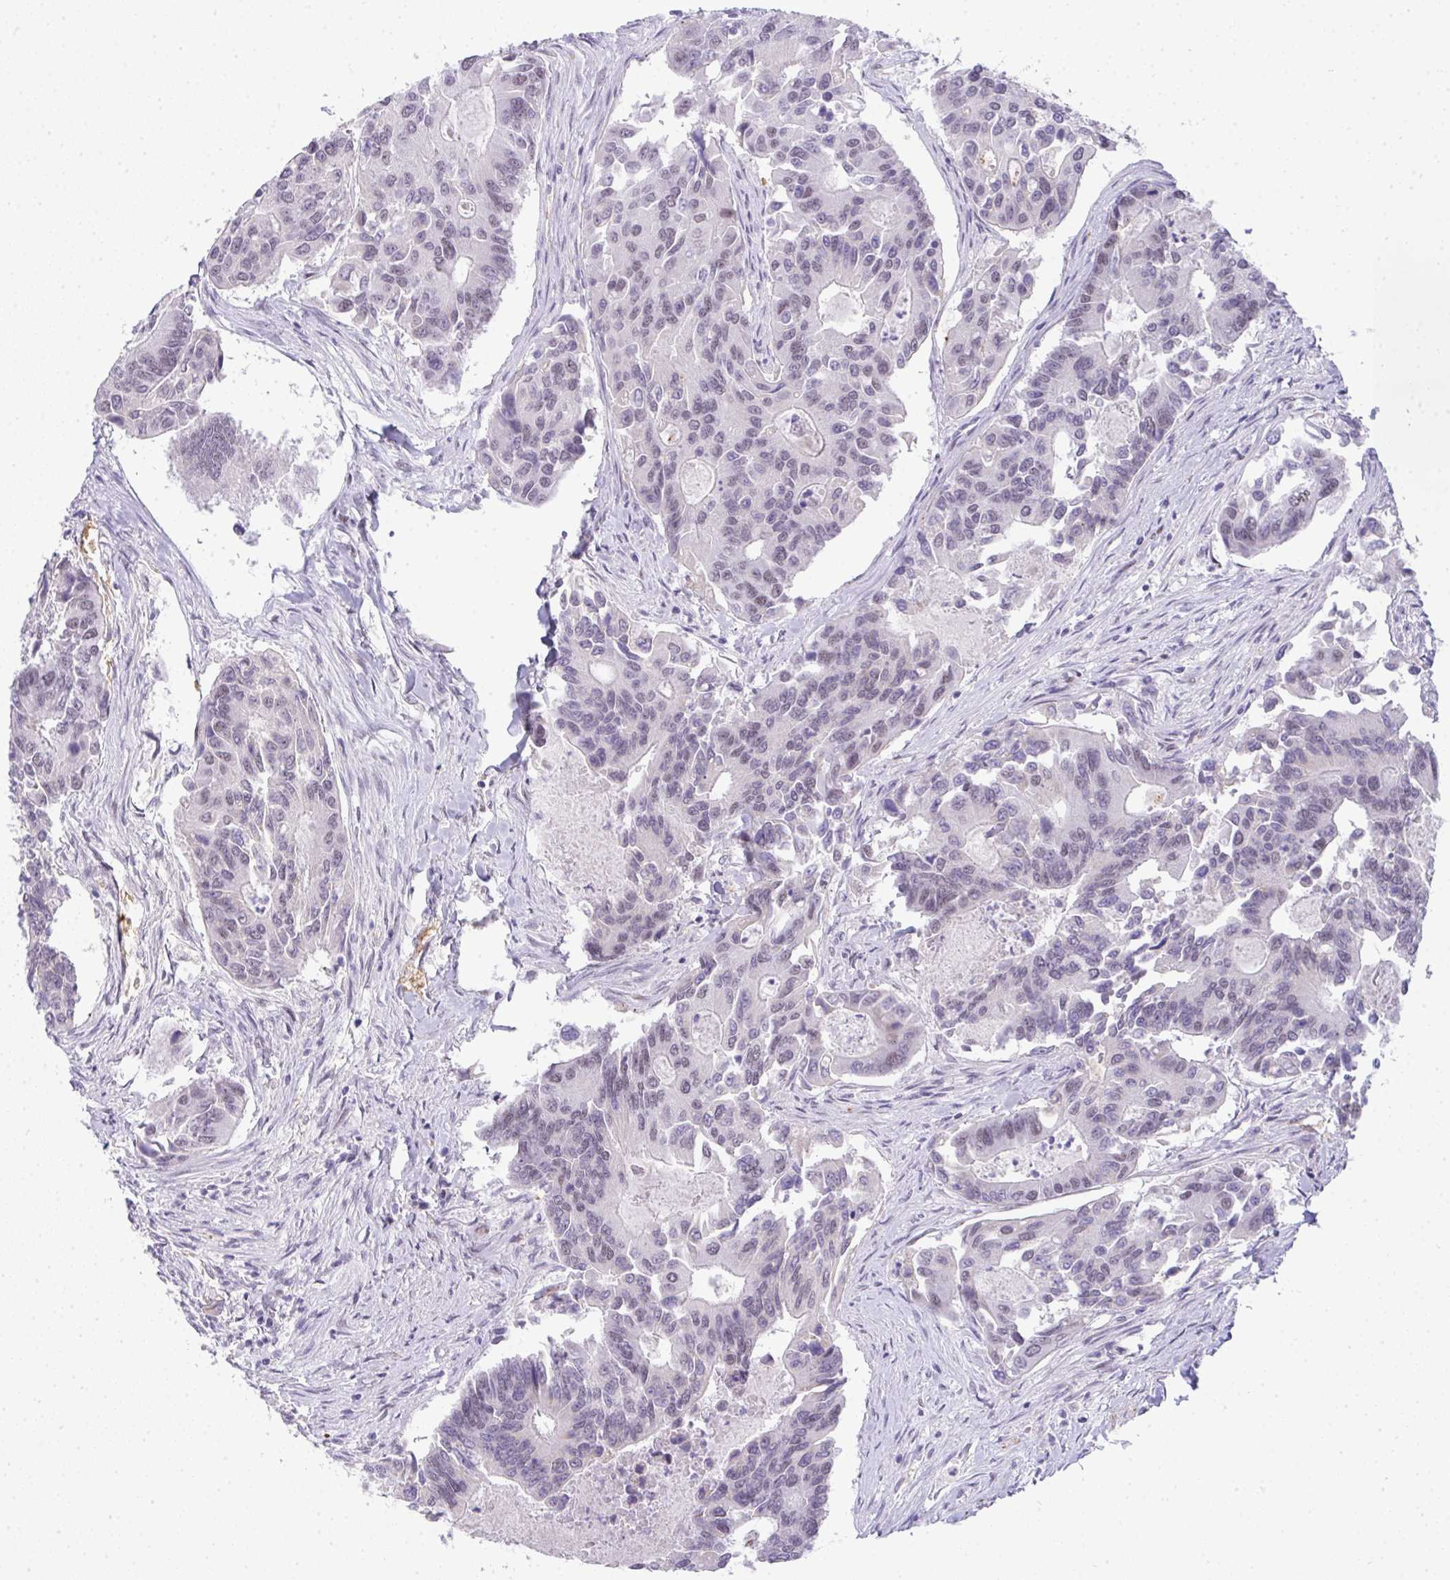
{"staining": {"intensity": "negative", "quantity": "none", "location": "none"}, "tissue": "colorectal cancer", "cell_type": "Tumor cells", "image_type": "cancer", "snomed": [{"axis": "morphology", "description": "Adenocarcinoma, NOS"}, {"axis": "topography", "description": "Colon"}], "caption": "Adenocarcinoma (colorectal) was stained to show a protein in brown. There is no significant positivity in tumor cells.", "gene": "TNMD", "patient": {"sex": "female", "age": 67}}